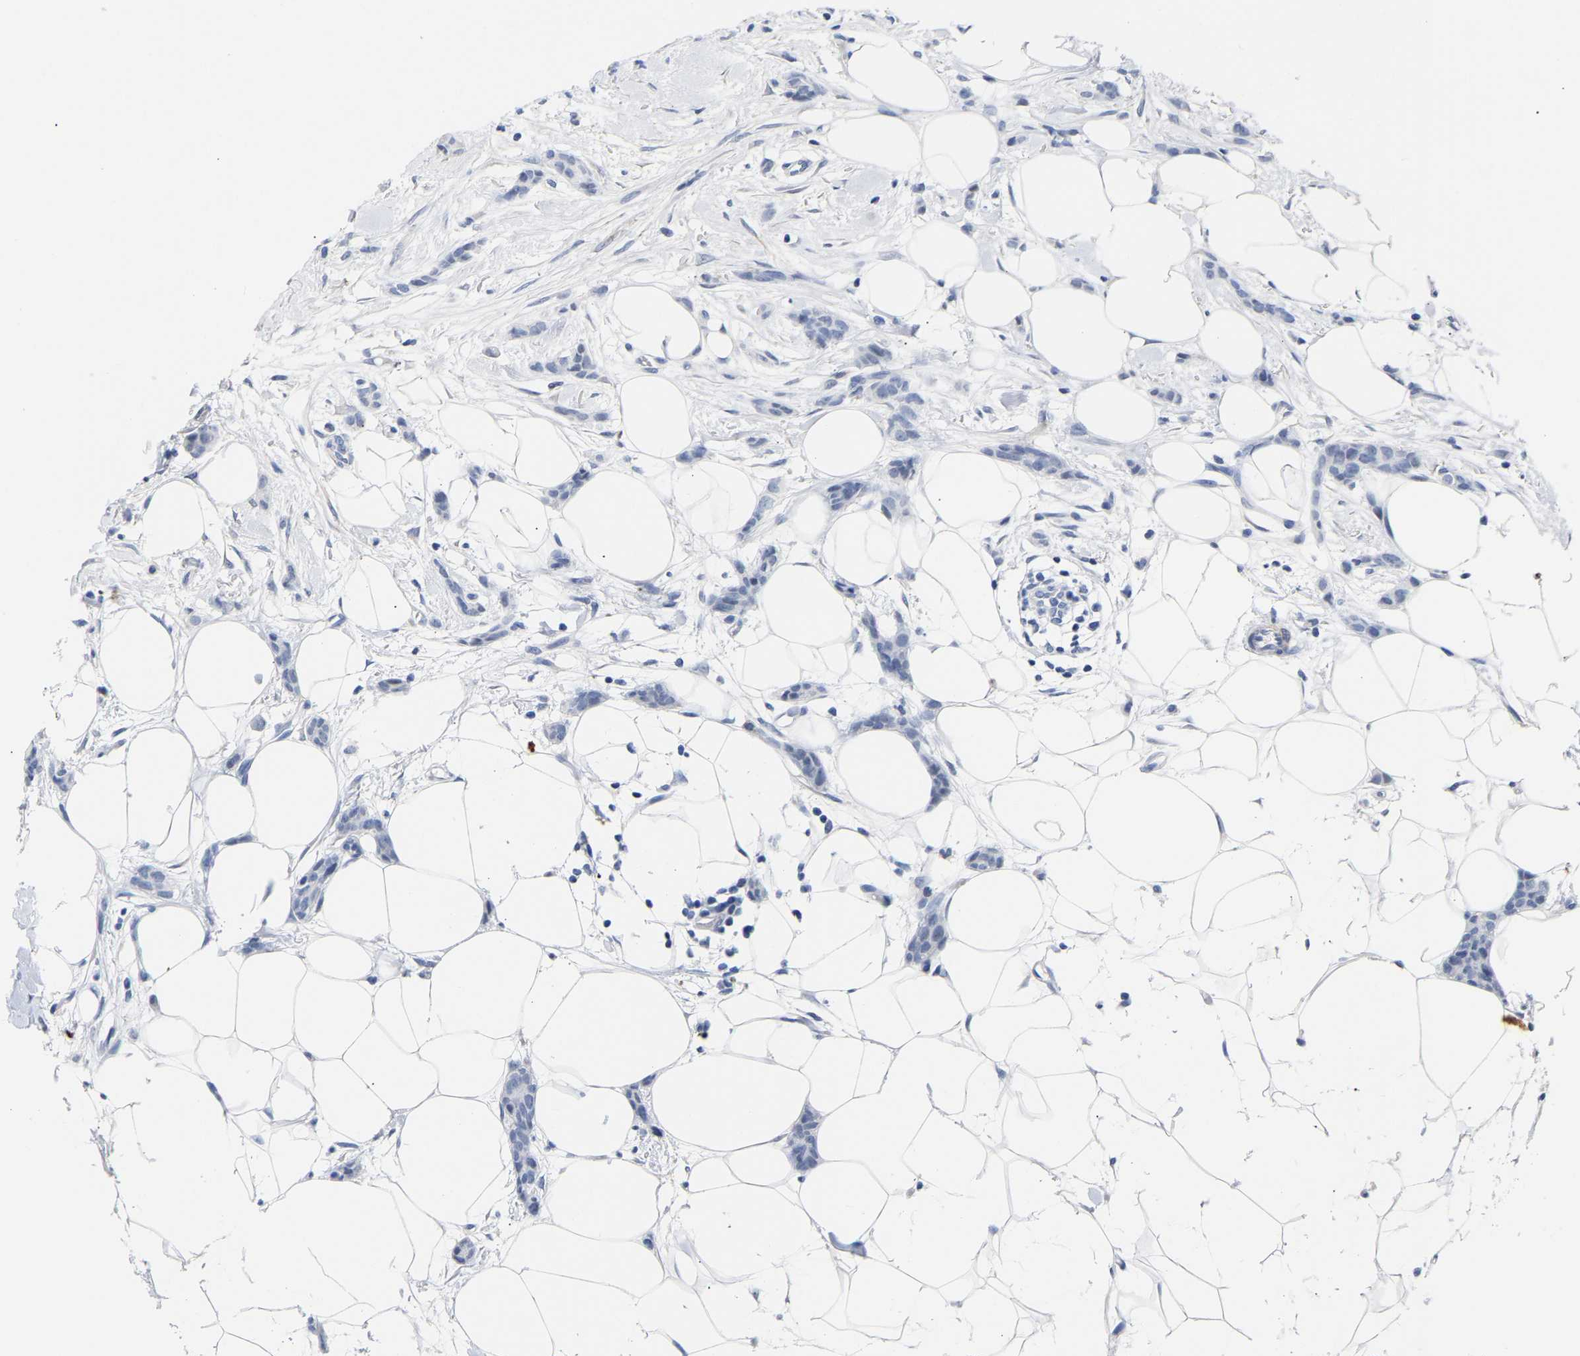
{"staining": {"intensity": "negative", "quantity": "none", "location": "none"}, "tissue": "breast cancer", "cell_type": "Tumor cells", "image_type": "cancer", "snomed": [{"axis": "morphology", "description": "Lobular carcinoma"}, {"axis": "topography", "description": "Skin"}, {"axis": "topography", "description": "Breast"}], "caption": "Immunohistochemistry image of neoplastic tissue: lobular carcinoma (breast) stained with DAB (3,3'-diaminobenzidine) displays no significant protein staining in tumor cells.", "gene": "AMPH", "patient": {"sex": "female", "age": 46}}